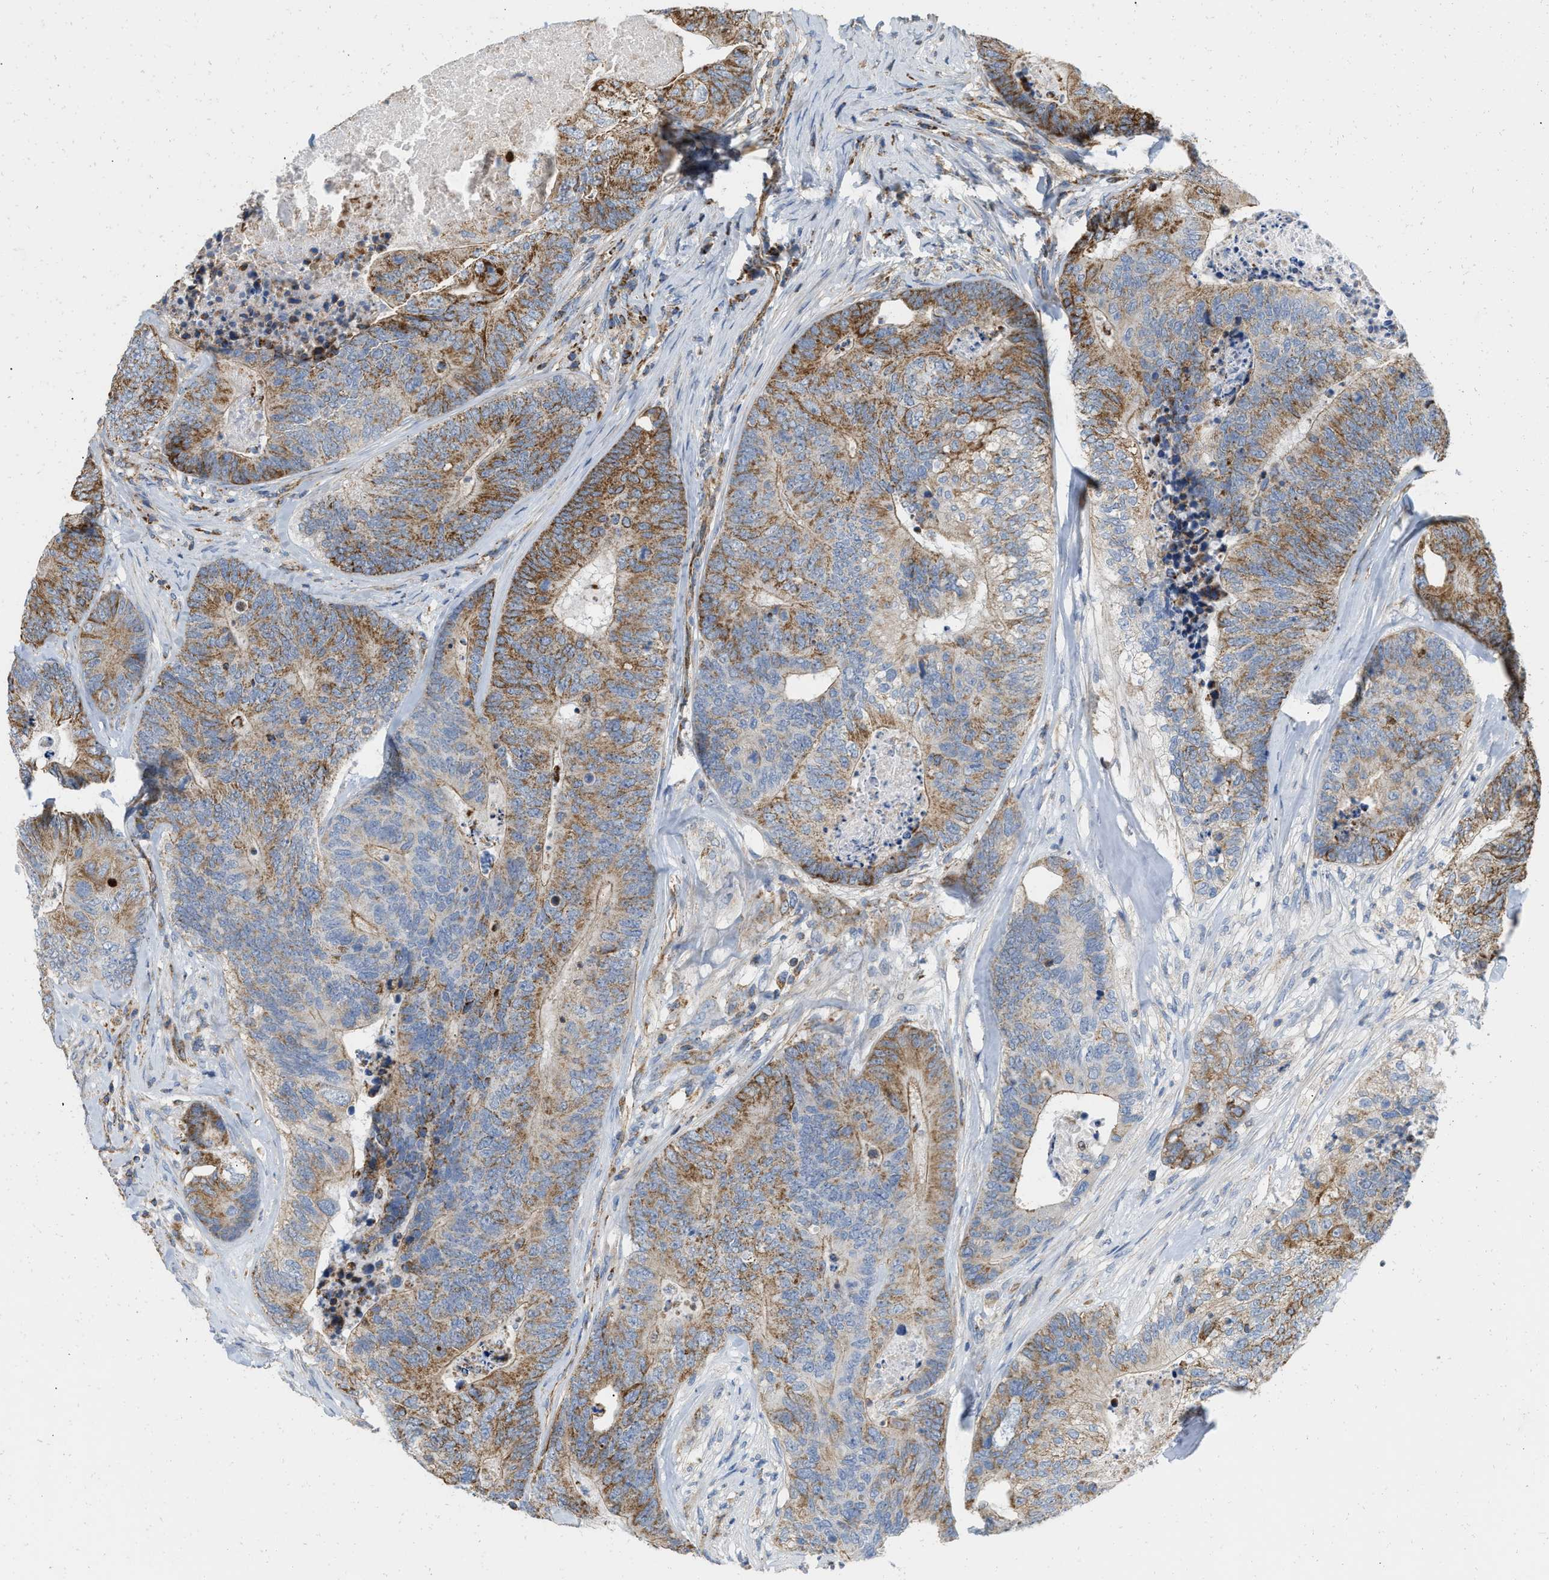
{"staining": {"intensity": "moderate", "quantity": ">75%", "location": "cytoplasmic/membranous"}, "tissue": "colorectal cancer", "cell_type": "Tumor cells", "image_type": "cancer", "snomed": [{"axis": "morphology", "description": "Adenocarcinoma, NOS"}, {"axis": "topography", "description": "Colon"}], "caption": "Tumor cells exhibit moderate cytoplasmic/membranous staining in approximately >75% of cells in adenocarcinoma (colorectal). (DAB (3,3'-diaminobenzidine) = brown stain, brightfield microscopy at high magnification).", "gene": "GRB10", "patient": {"sex": "female", "age": 67}}